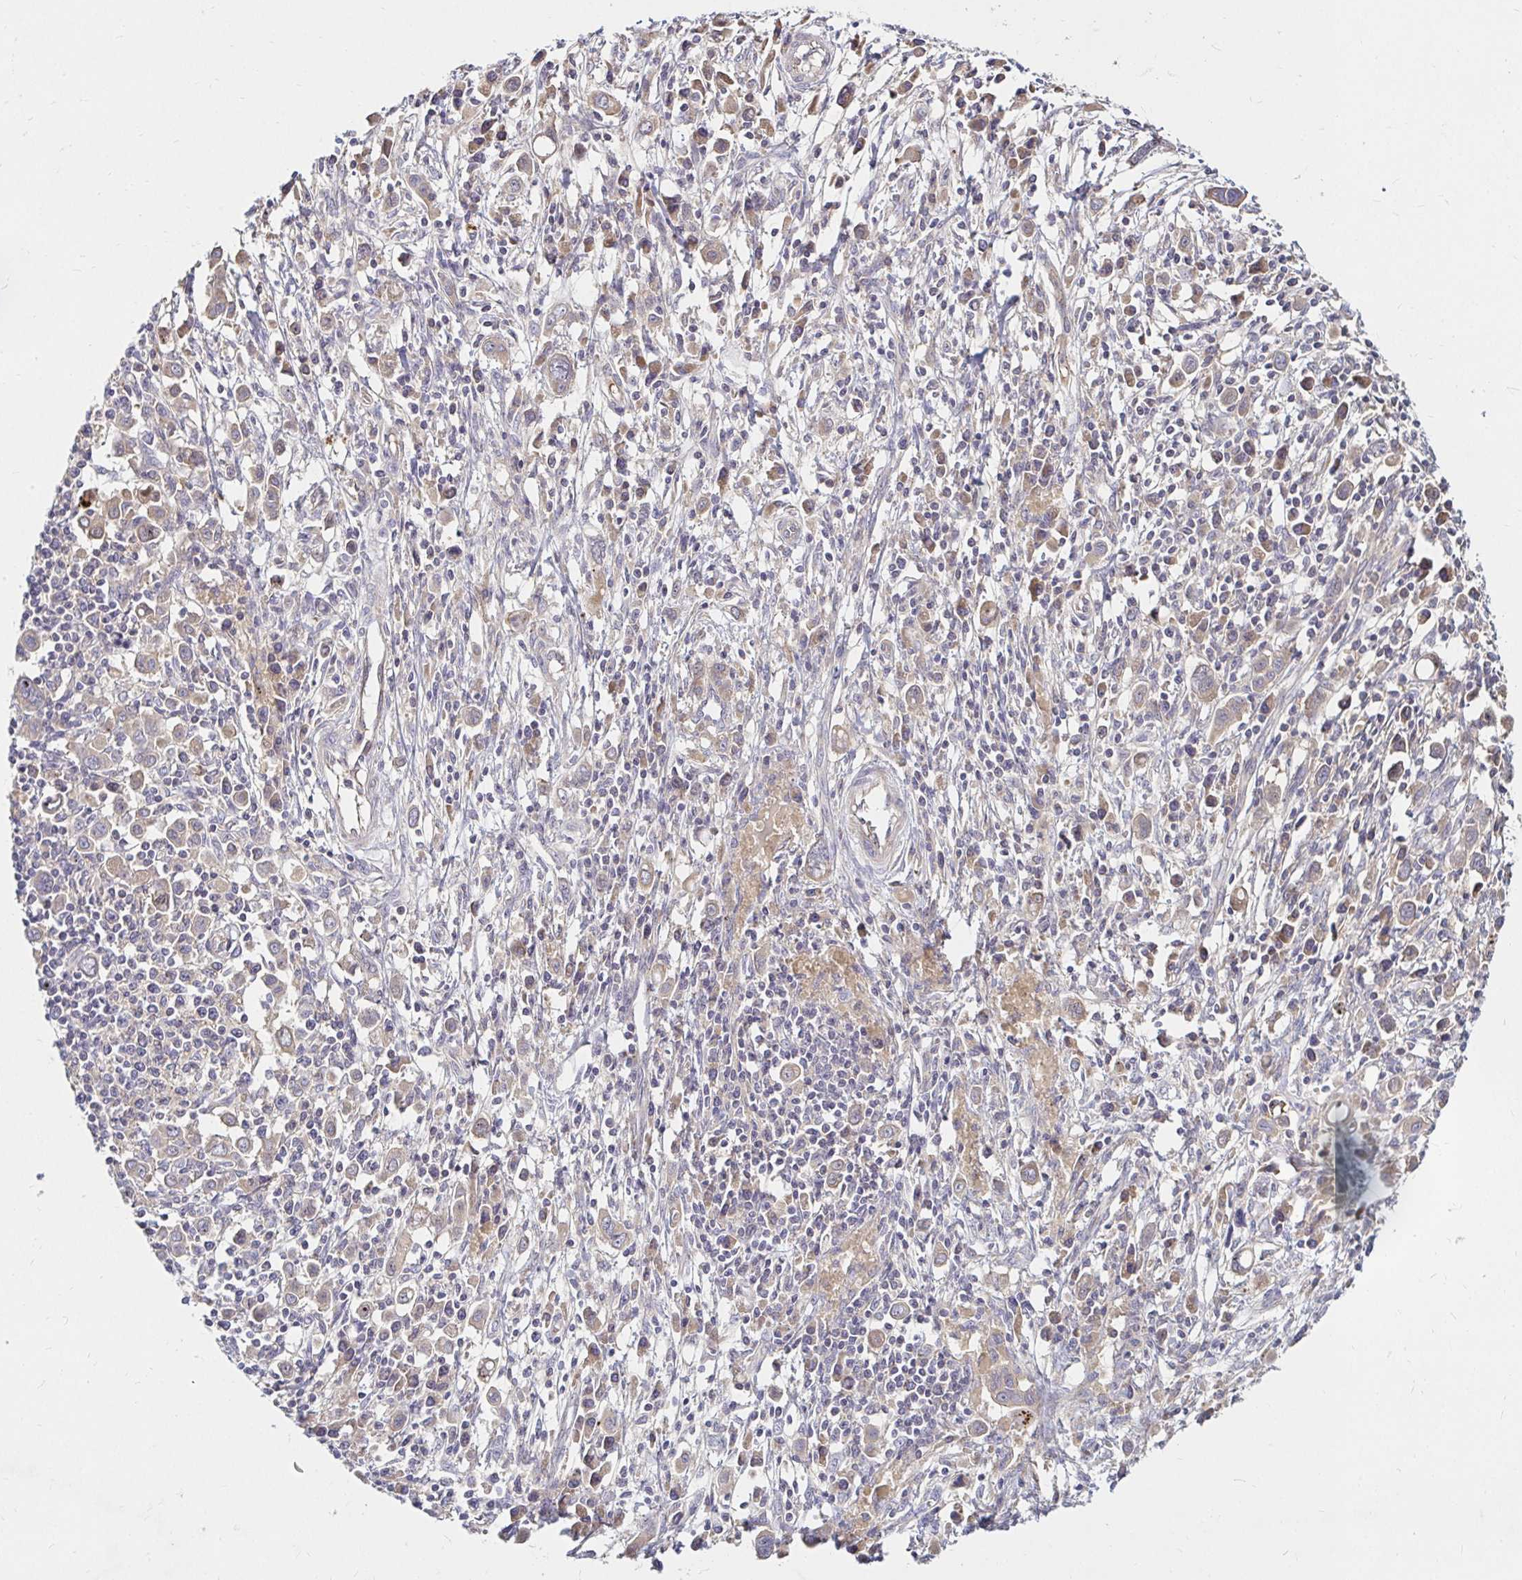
{"staining": {"intensity": "weak", "quantity": "25%-75%", "location": "cytoplasmic/membranous"}, "tissue": "stomach cancer", "cell_type": "Tumor cells", "image_type": "cancer", "snomed": [{"axis": "morphology", "description": "Adenocarcinoma, NOS"}, {"axis": "topography", "description": "Stomach, upper"}], "caption": "Stomach cancer (adenocarcinoma) stained with DAB immunohistochemistry (IHC) exhibits low levels of weak cytoplasmic/membranous positivity in approximately 25%-75% of tumor cells. (Stains: DAB in brown, nuclei in blue, Microscopy: brightfield microscopy at high magnification).", "gene": "ARHGEF37", "patient": {"sex": "male", "age": 75}}